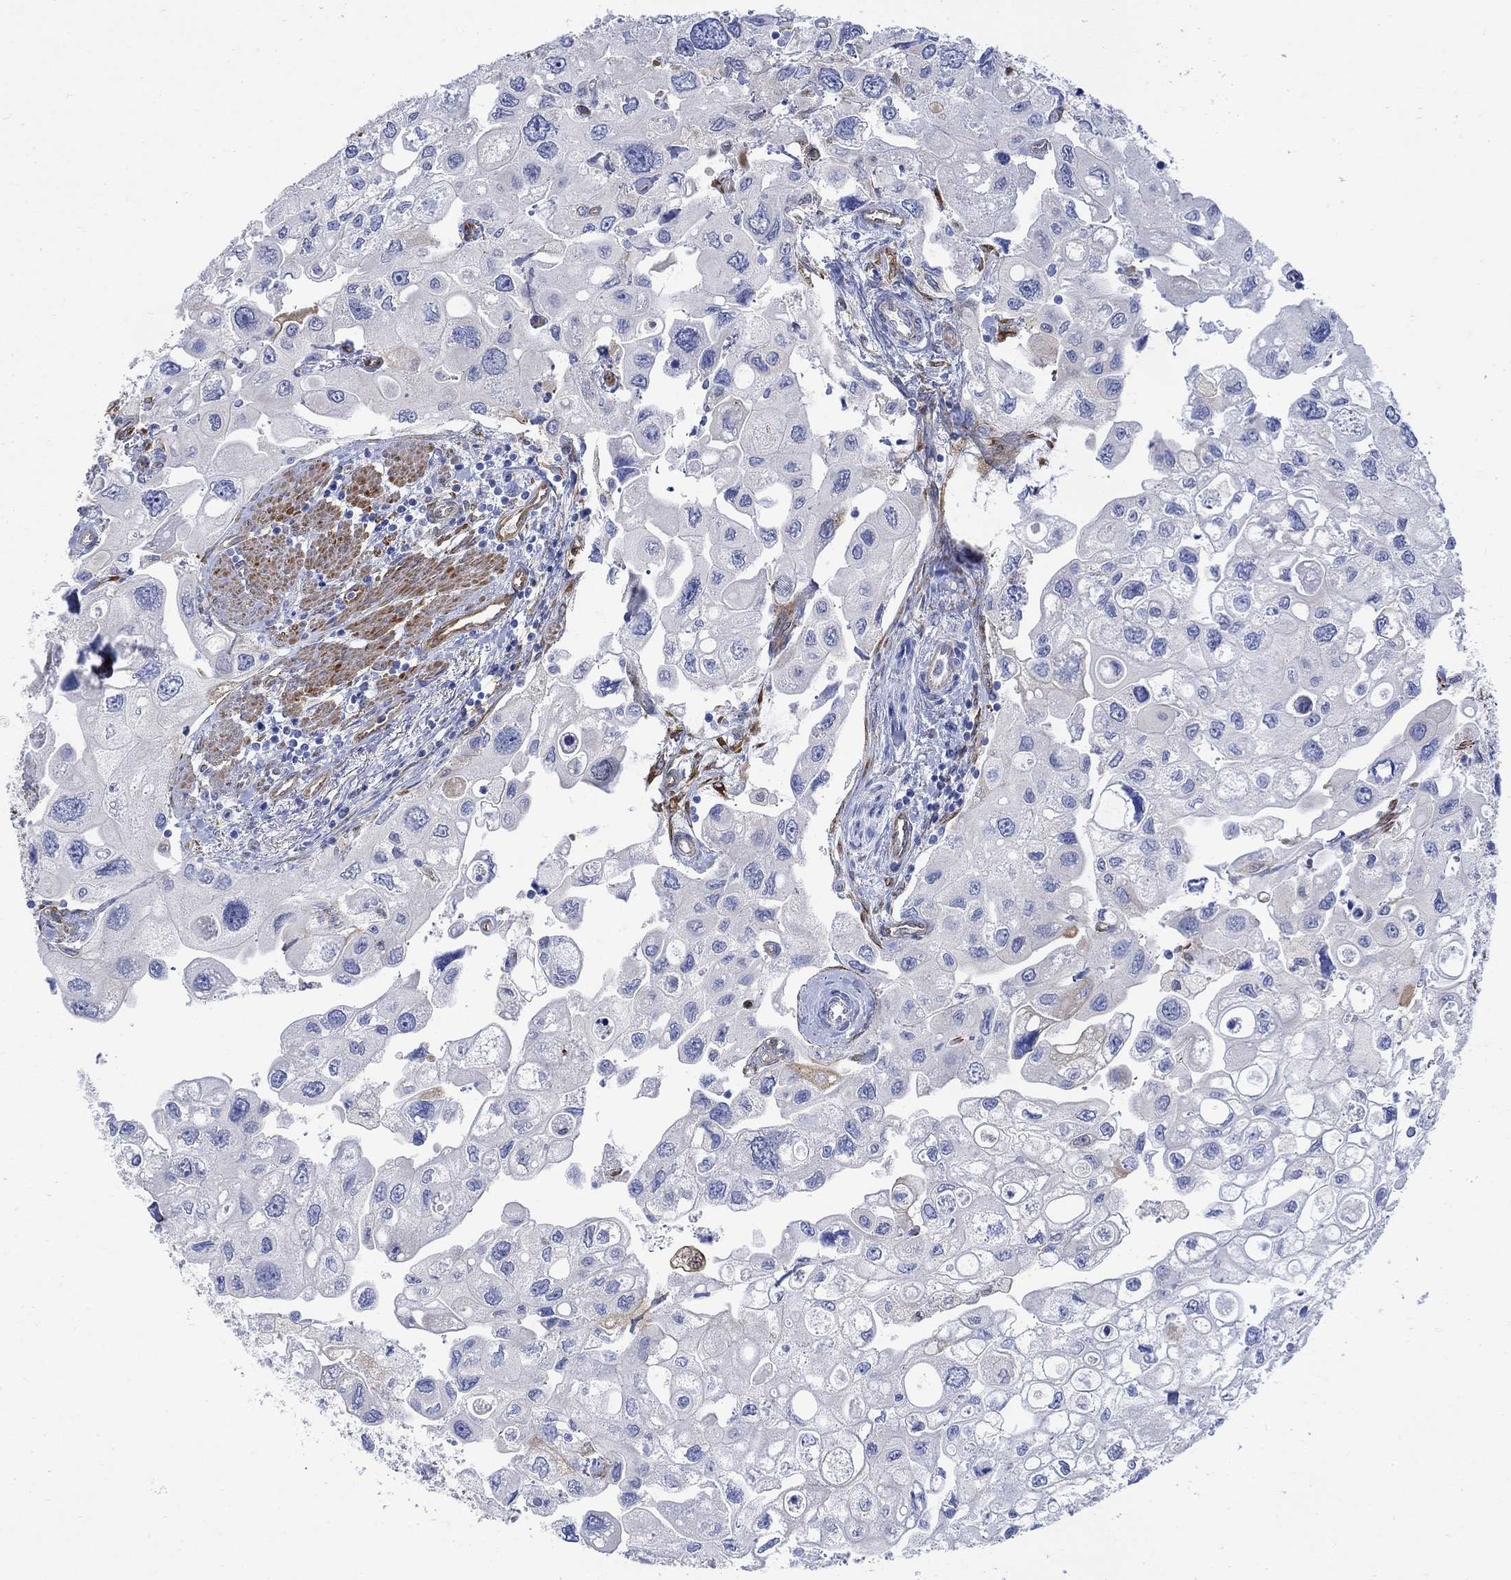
{"staining": {"intensity": "negative", "quantity": "none", "location": "none"}, "tissue": "urothelial cancer", "cell_type": "Tumor cells", "image_type": "cancer", "snomed": [{"axis": "morphology", "description": "Urothelial carcinoma, High grade"}, {"axis": "topography", "description": "Urinary bladder"}], "caption": "The micrograph demonstrates no significant staining in tumor cells of urothelial cancer.", "gene": "TGM2", "patient": {"sex": "male", "age": 59}}